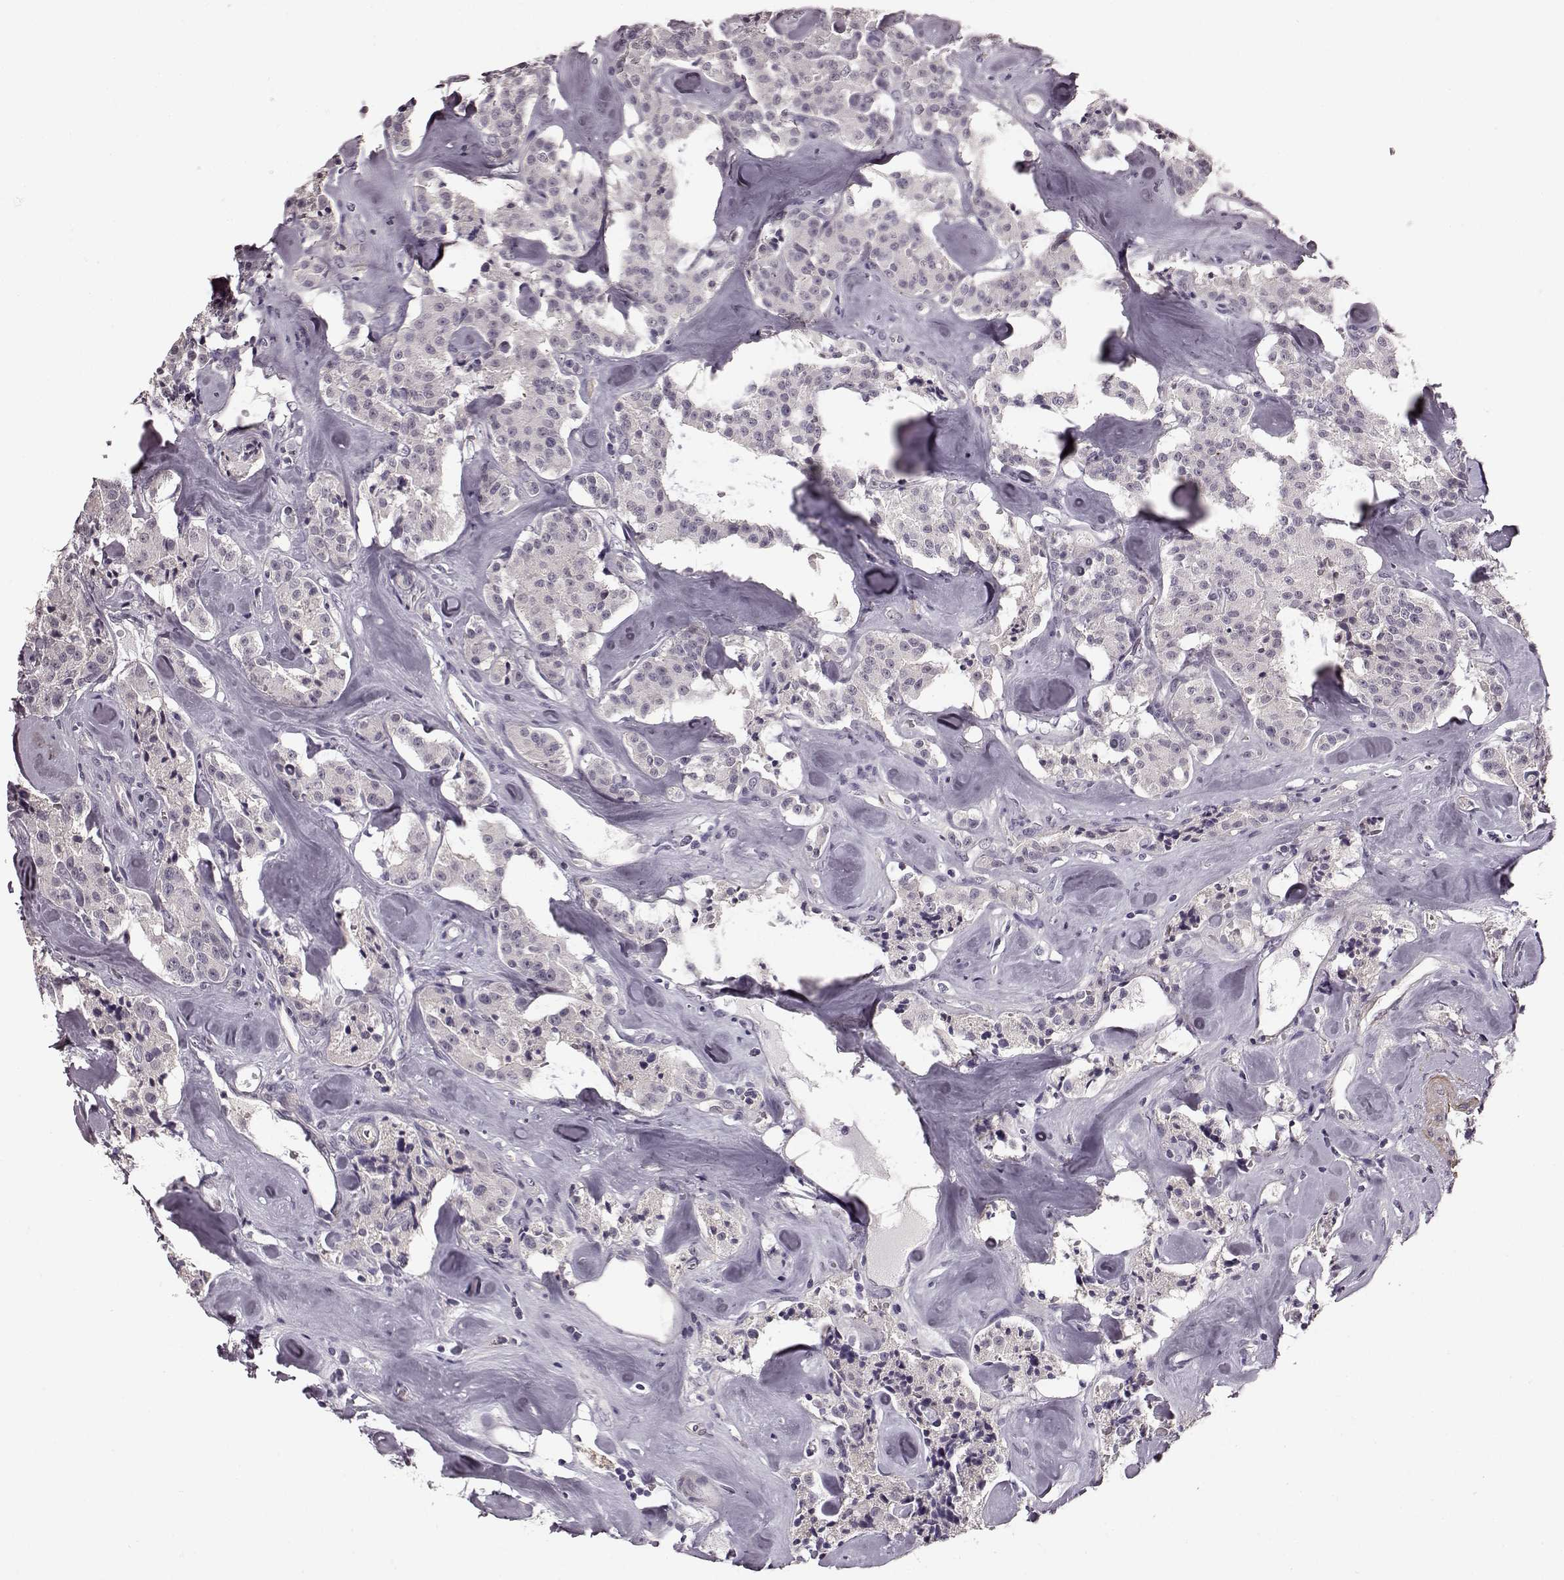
{"staining": {"intensity": "negative", "quantity": "none", "location": "none"}, "tissue": "carcinoid", "cell_type": "Tumor cells", "image_type": "cancer", "snomed": [{"axis": "morphology", "description": "Carcinoid, malignant, NOS"}, {"axis": "topography", "description": "Pancreas"}], "caption": "An IHC histopathology image of carcinoid (malignant) is shown. There is no staining in tumor cells of carcinoid (malignant).", "gene": "SLCO3A1", "patient": {"sex": "male", "age": 41}}